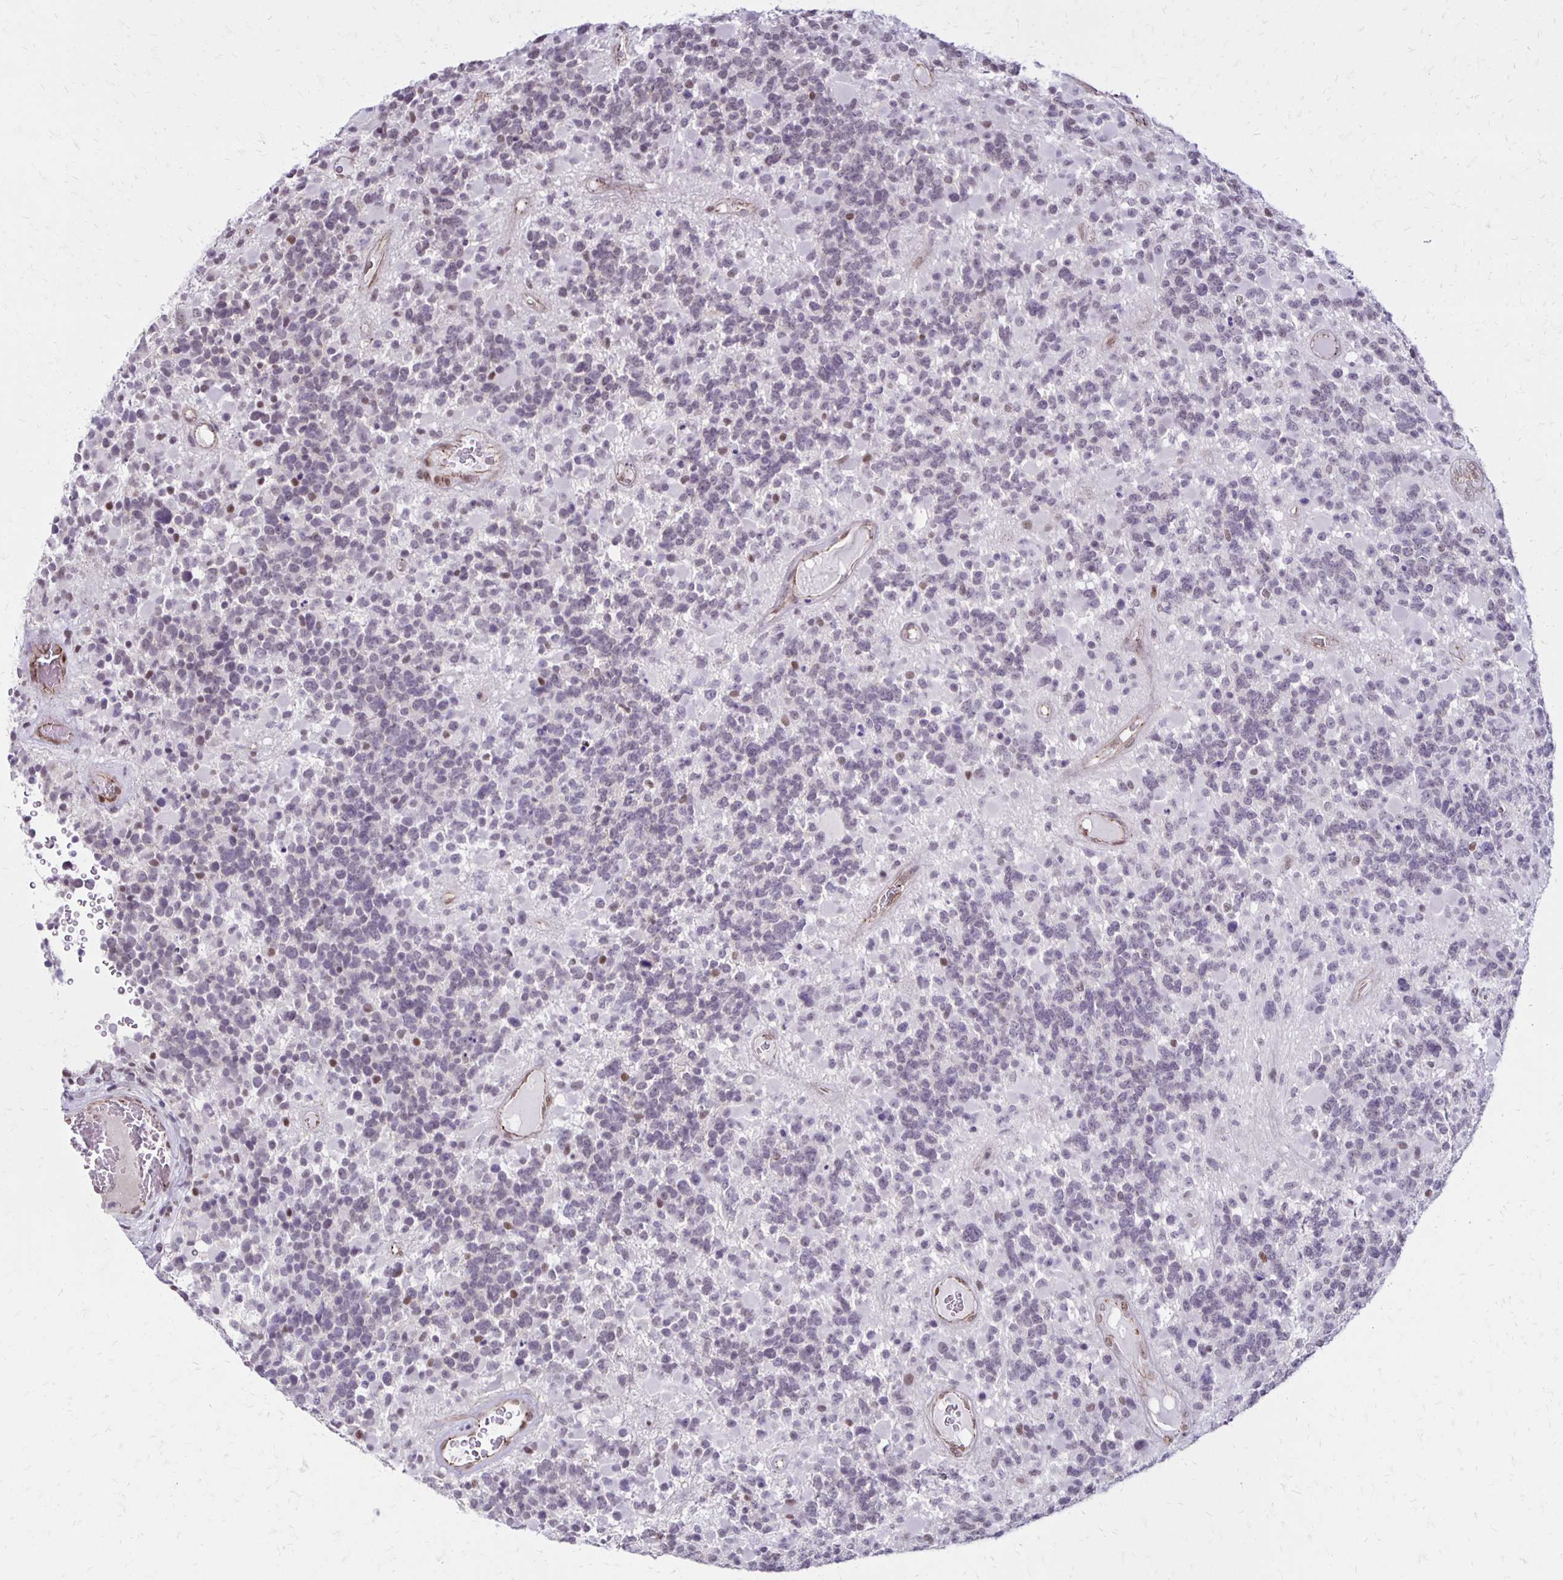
{"staining": {"intensity": "weak", "quantity": "<25%", "location": "nuclear"}, "tissue": "glioma", "cell_type": "Tumor cells", "image_type": "cancer", "snomed": [{"axis": "morphology", "description": "Glioma, malignant, High grade"}, {"axis": "topography", "description": "Brain"}], "caption": "This histopathology image is of high-grade glioma (malignant) stained with IHC to label a protein in brown with the nuclei are counter-stained blue. There is no staining in tumor cells.", "gene": "DDB2", "patient": {"sex": "female", "age": 40}}